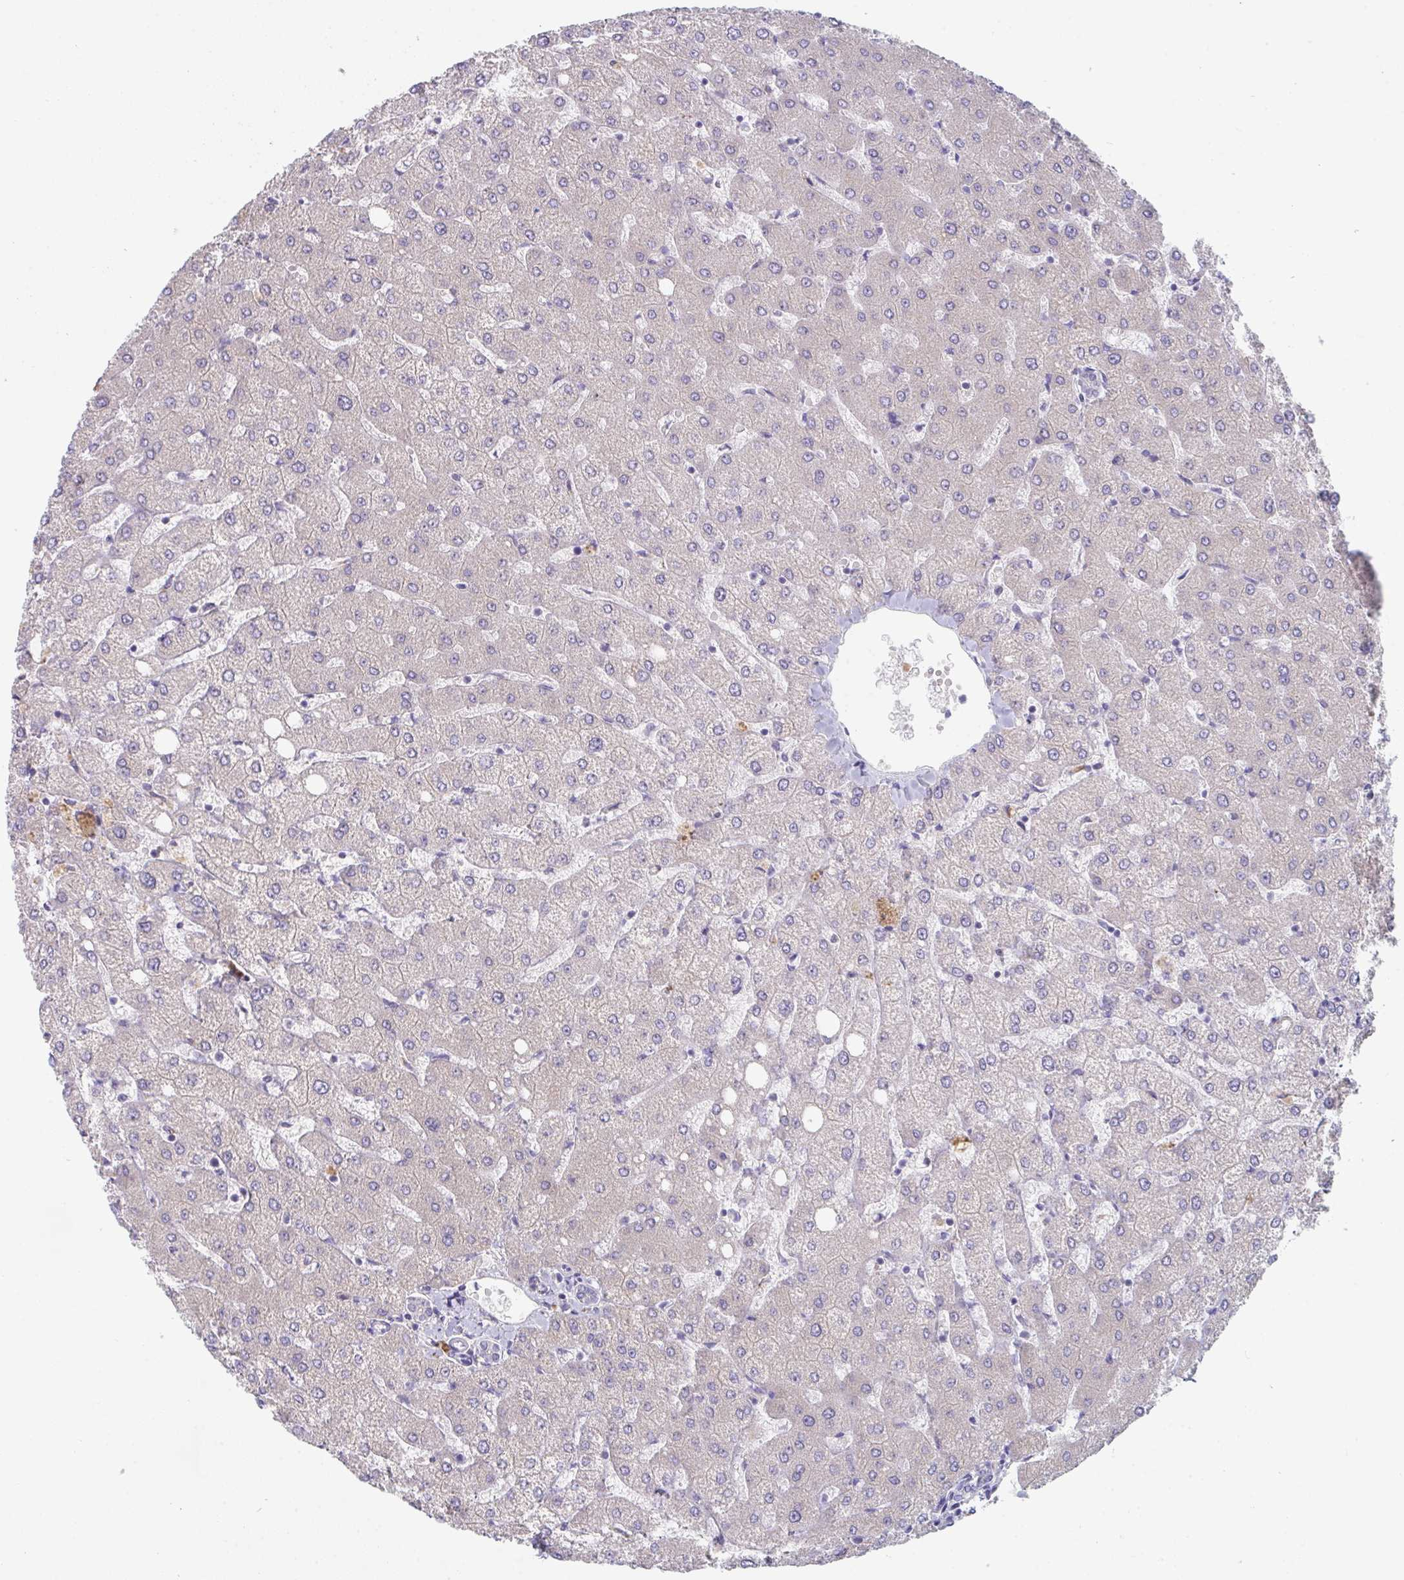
{"staining": {"intensity": "negative", "quantity": "none", "location": "none"}, "tissue": "liver", "cell_type": "Cholangiocytes", "image_type": "normal", "snomed": [{"axis": "morphology", "description": "Normal tissue, NOS"}, {"axis": "topography", "description": "Liver"}], "caption": "A photomicrograph of liver stained for a protein shows no brown staining in cholangiocytes.", "gene": "HGFAC", "patient": {"sex": "female", "age": 54}}